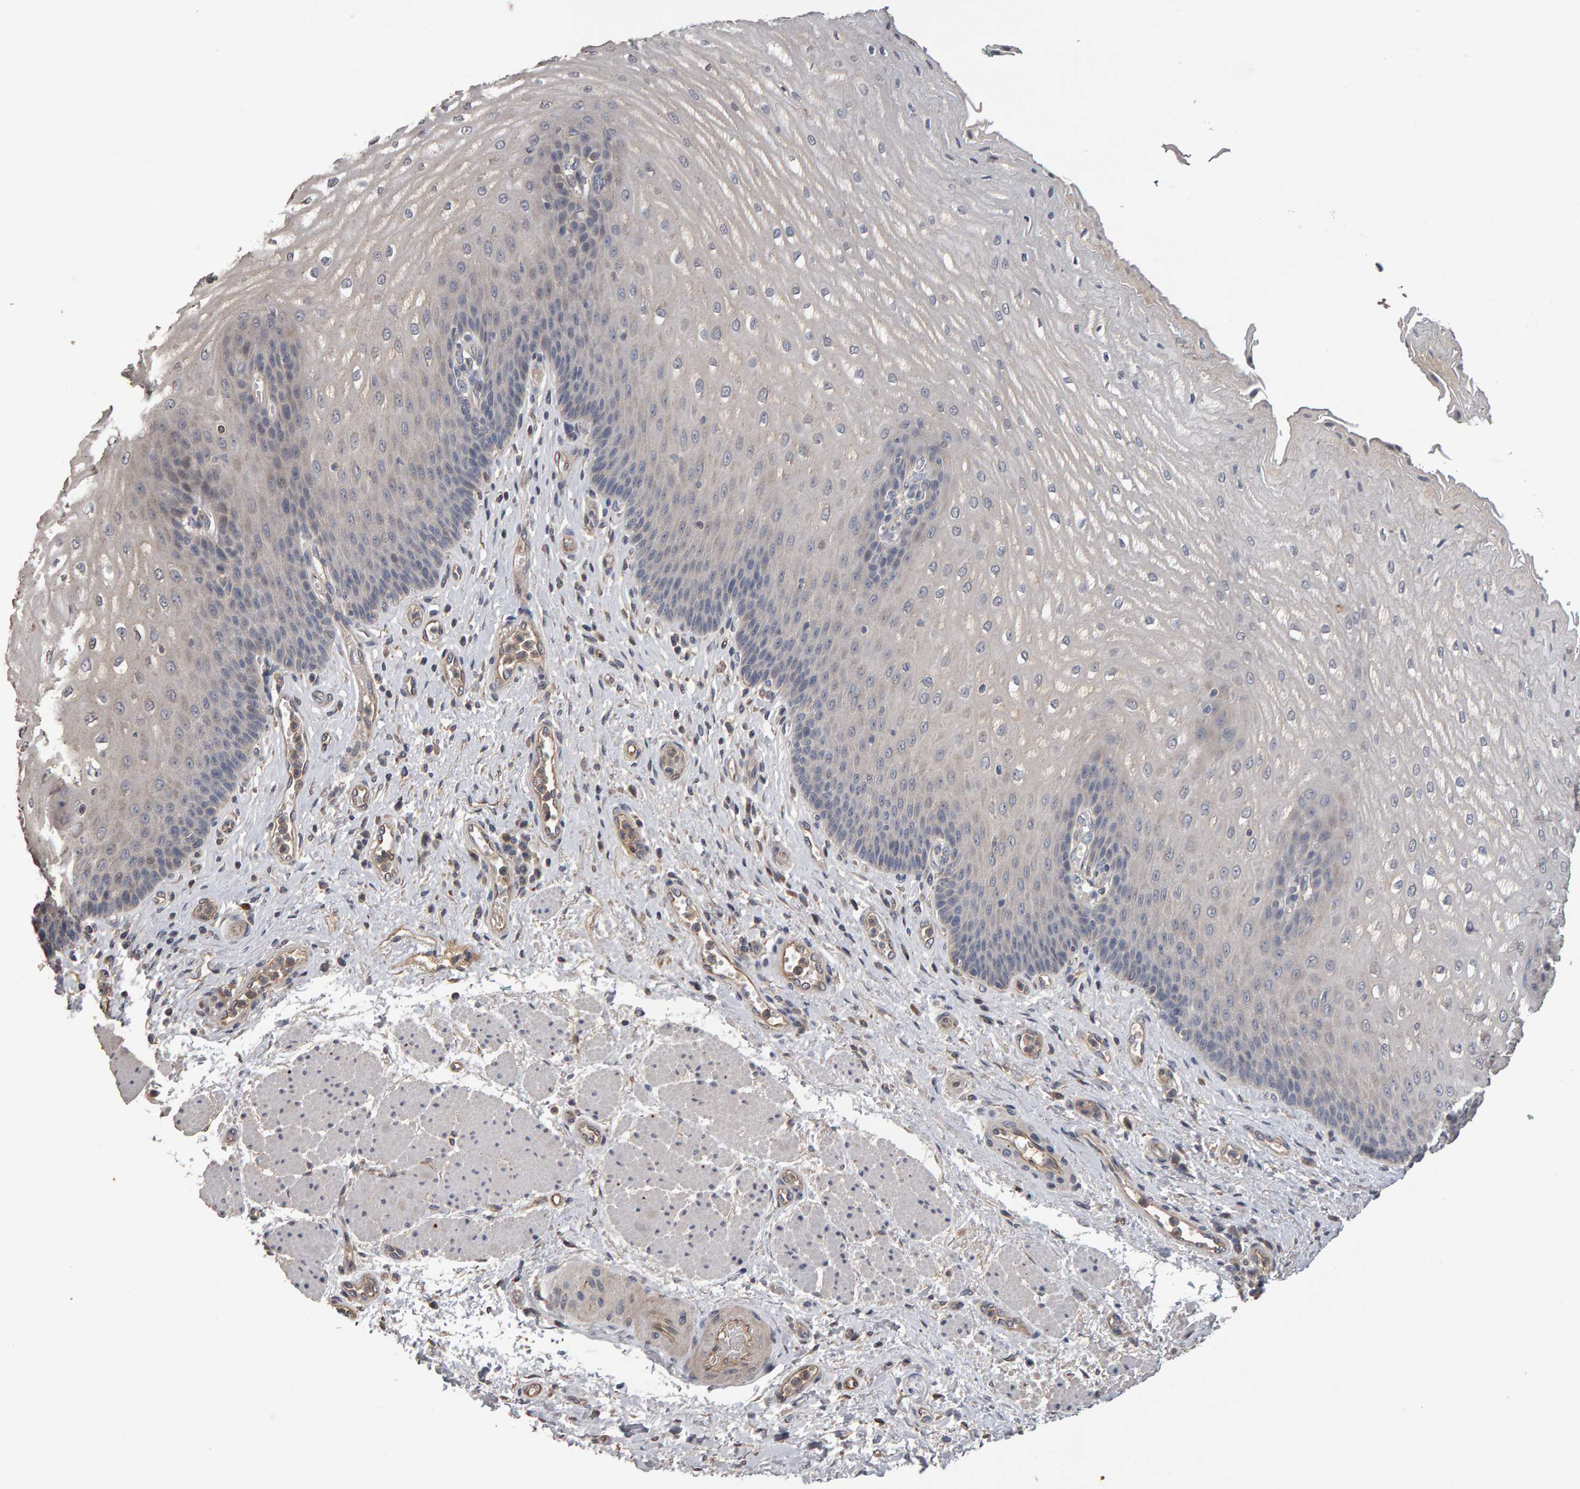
{"staining": {"intensity": "weak", "quantity": "<25%", "location": "cytoplasmic/membranous"}, "tissue": "esophagus", "cell_type": "Squamous epithelial cells", "image_type": "normal", "snomed": [{"axis": "morphology", "description": "Normal tissue, NOS"}, {"axis": "topography", "description": "Esophagus"}], "caption": "Protein analysis of unremarkable esophagus reveals no significant staining in squamous epithelial cells.", "gene": "COASY", "patient": {"sex": "male", "age": 54}}